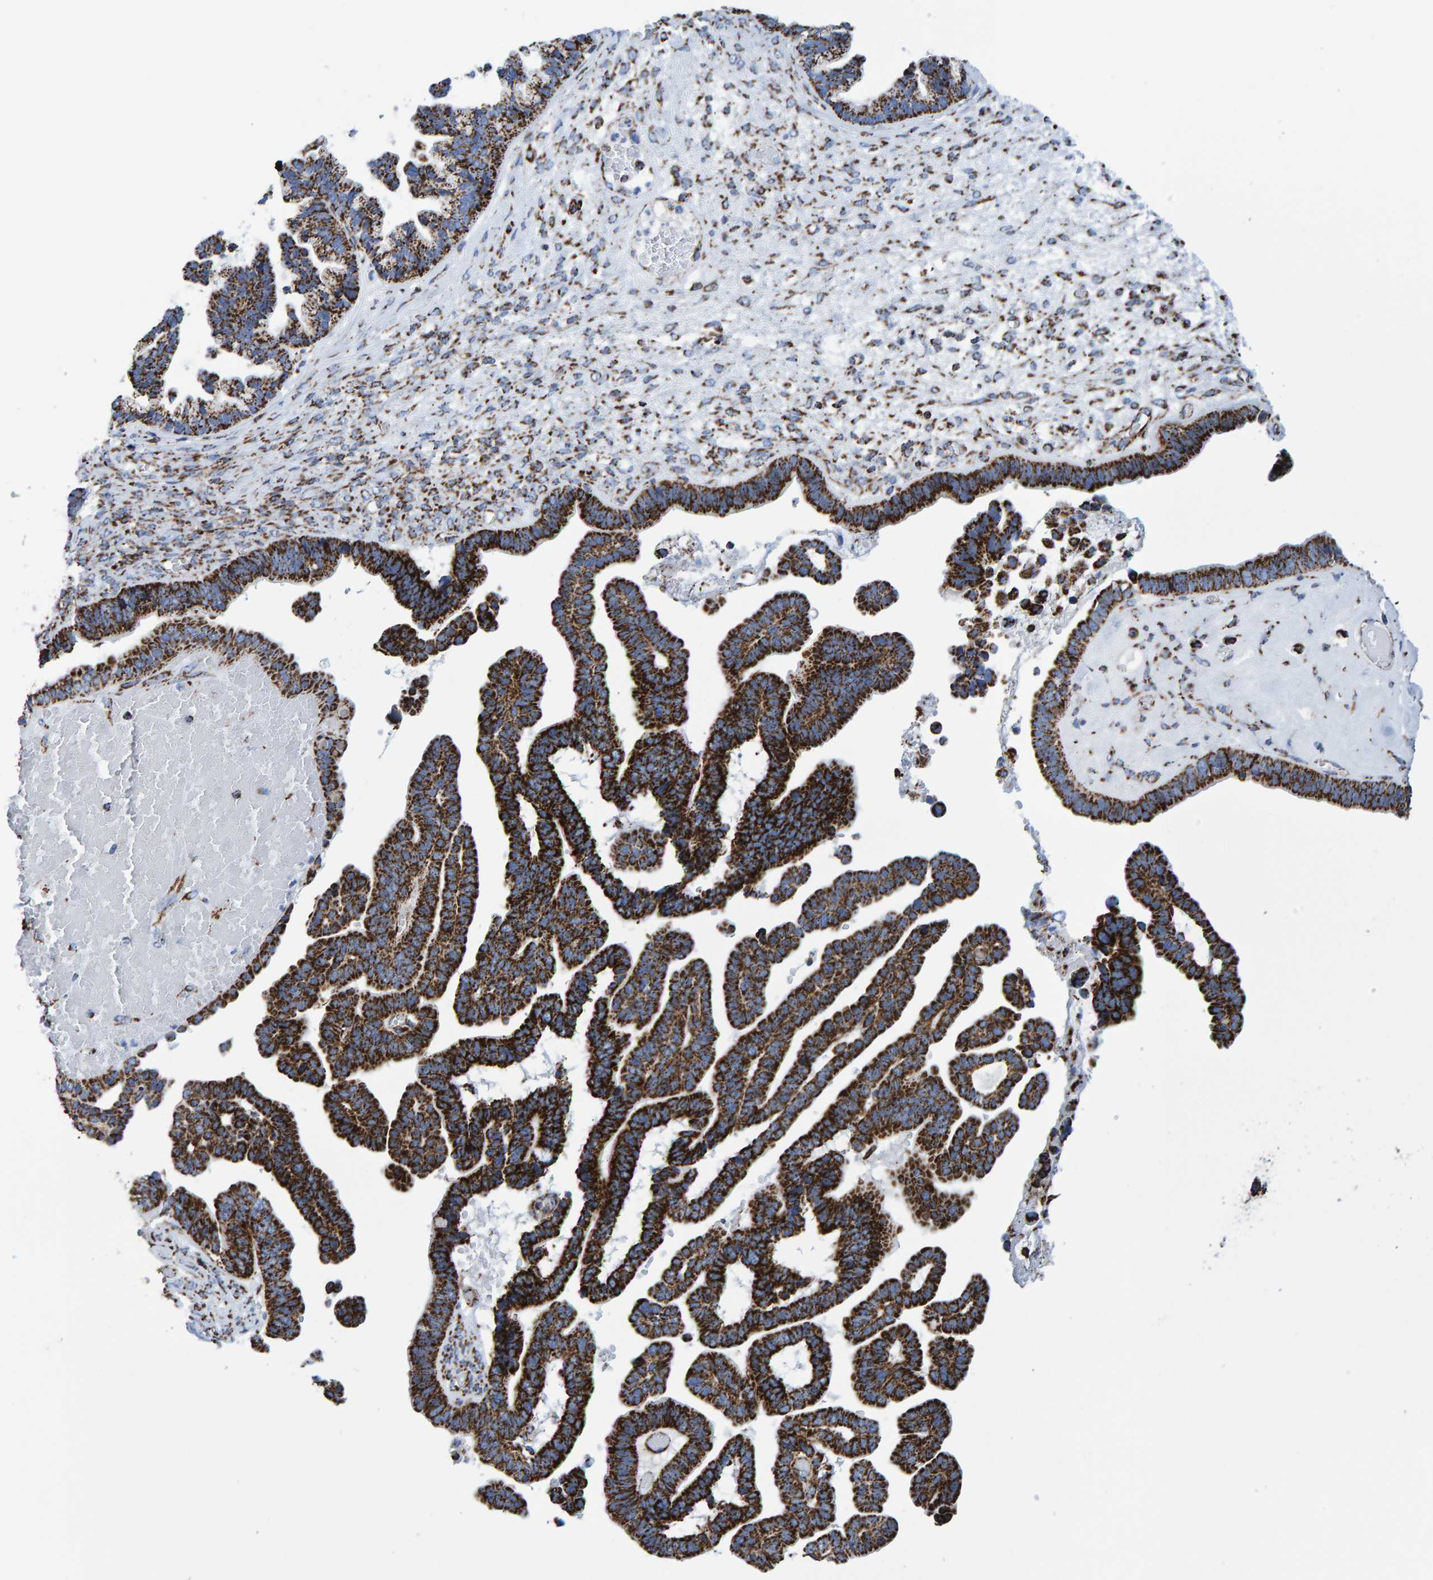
{"staining": {"intensity": "strong", "quantity": ">75%", "location": "cytoplasmic/membranous"}, "tissue": "ovarian cancer", "cell_type": "Tumor cells", "image_type": "cancer", "snomed": [{"axis": "morphology", "description": "Cystadenocarcinoma, serous, NOS"}, {"axis": "topography", "description": "Ovary"}], "caption": "Immunohistochemistry (DAB (3,3'-diaminobenzidine)) staining of human ovarian cancer (serous cystadenocarcinoma) reveals strong cytoplasmic/membranous protein expression in about >75% of tumor cells.", "gene": "ENSG00000262660", "patient": {"sex": "female", "age": 56}}